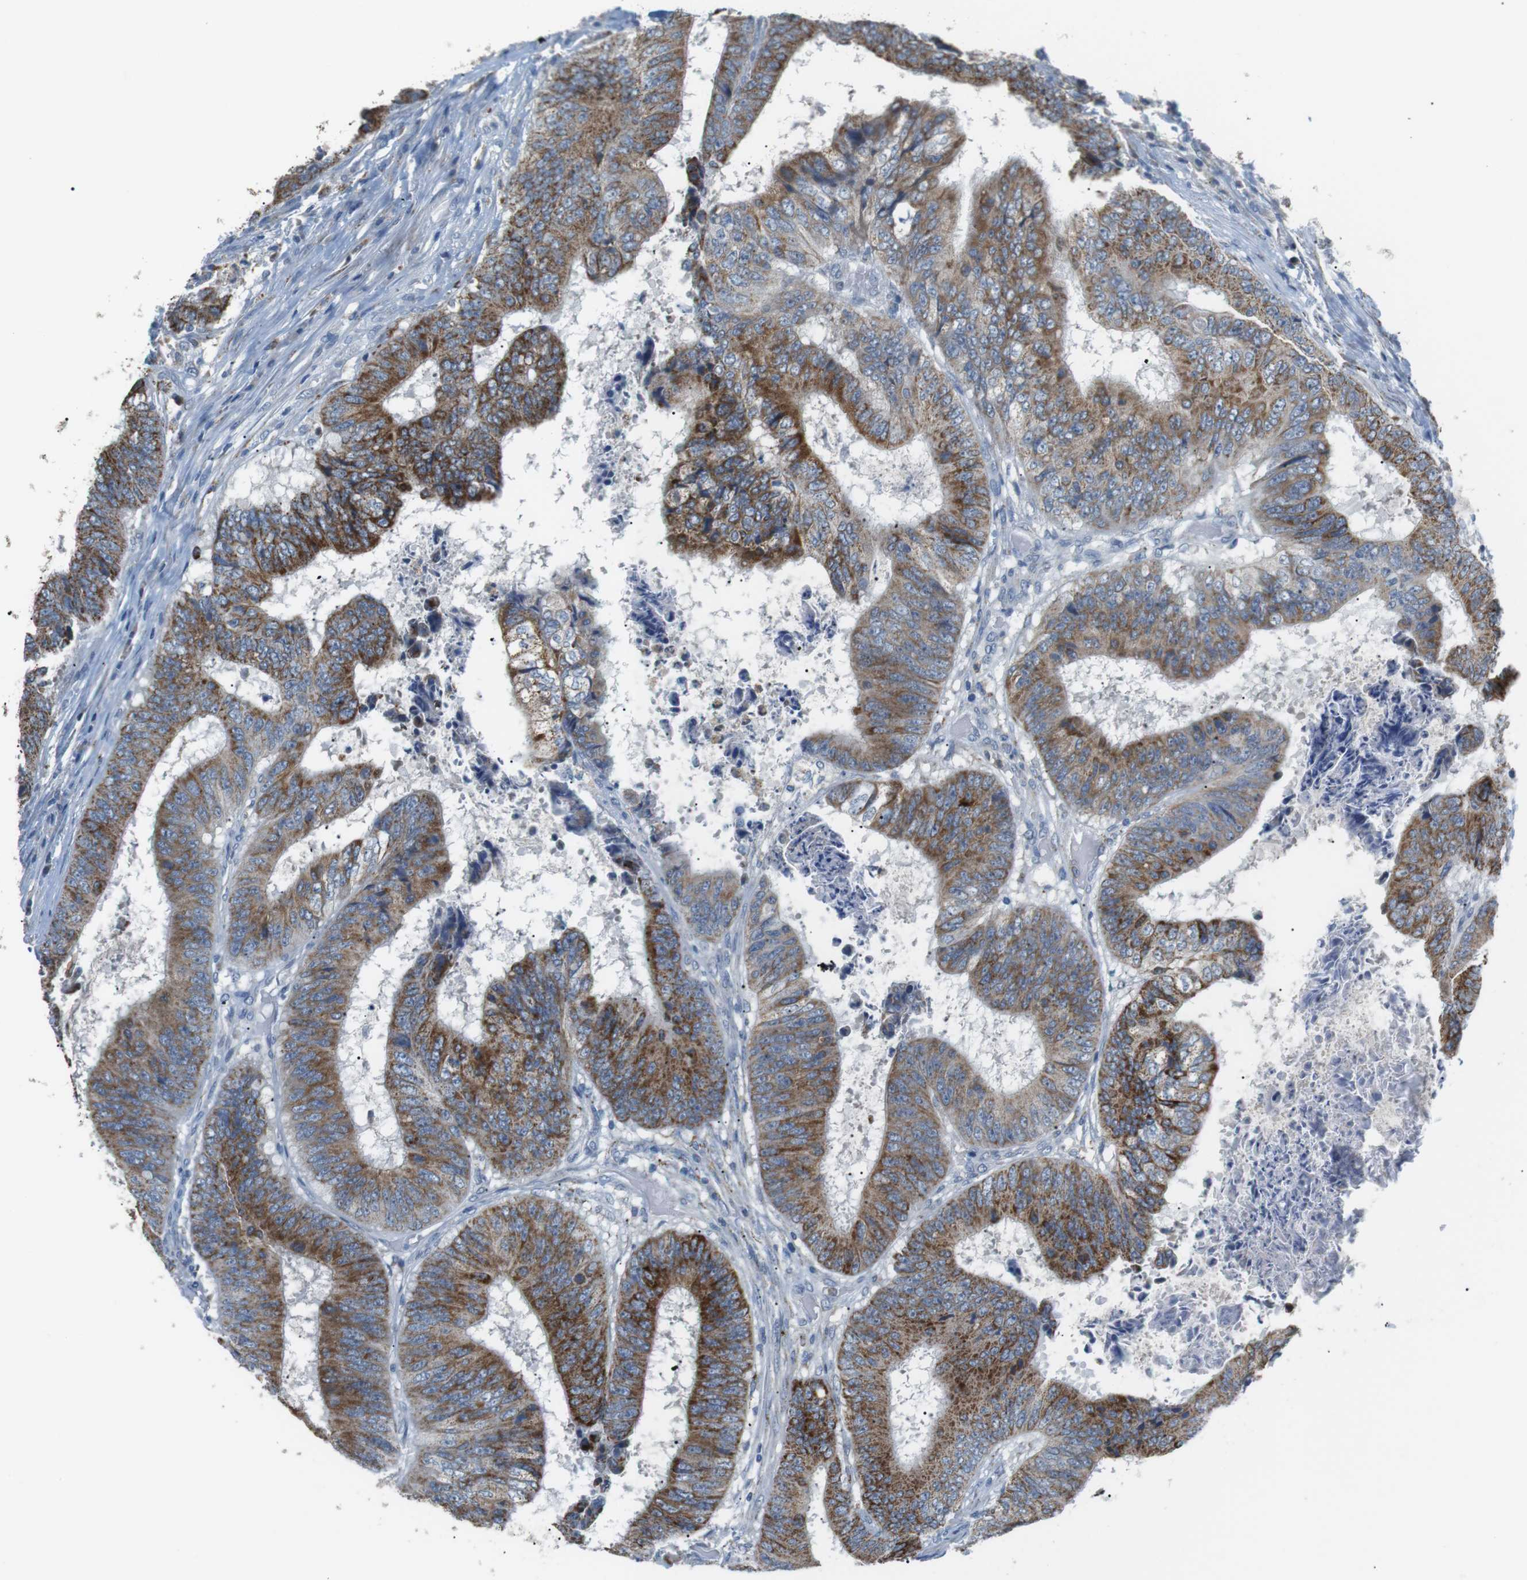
{"staining": {"intensity": "moderate", "quantity": ">75%", "location": "cytoplasmic/membranous"}, "tissue": "colorectal cancer", "cell_type": "Tumor cells", "image_type": "cancer", "snomed": [{"axis": "morphology", "description": "Adenocarcinoma, NOS"}, {"axis": "topography", "description": "Rectum"}], "caption": "Approximately >75% of tumor cells in human colorectal cancer (adenocarcinoma) display moderate cytoplasmic/membranous protein positivity as visualized by brown immunohistochemical staining.", "gene": "CD300E", "patient": {"sex": "male", "age": 72}}